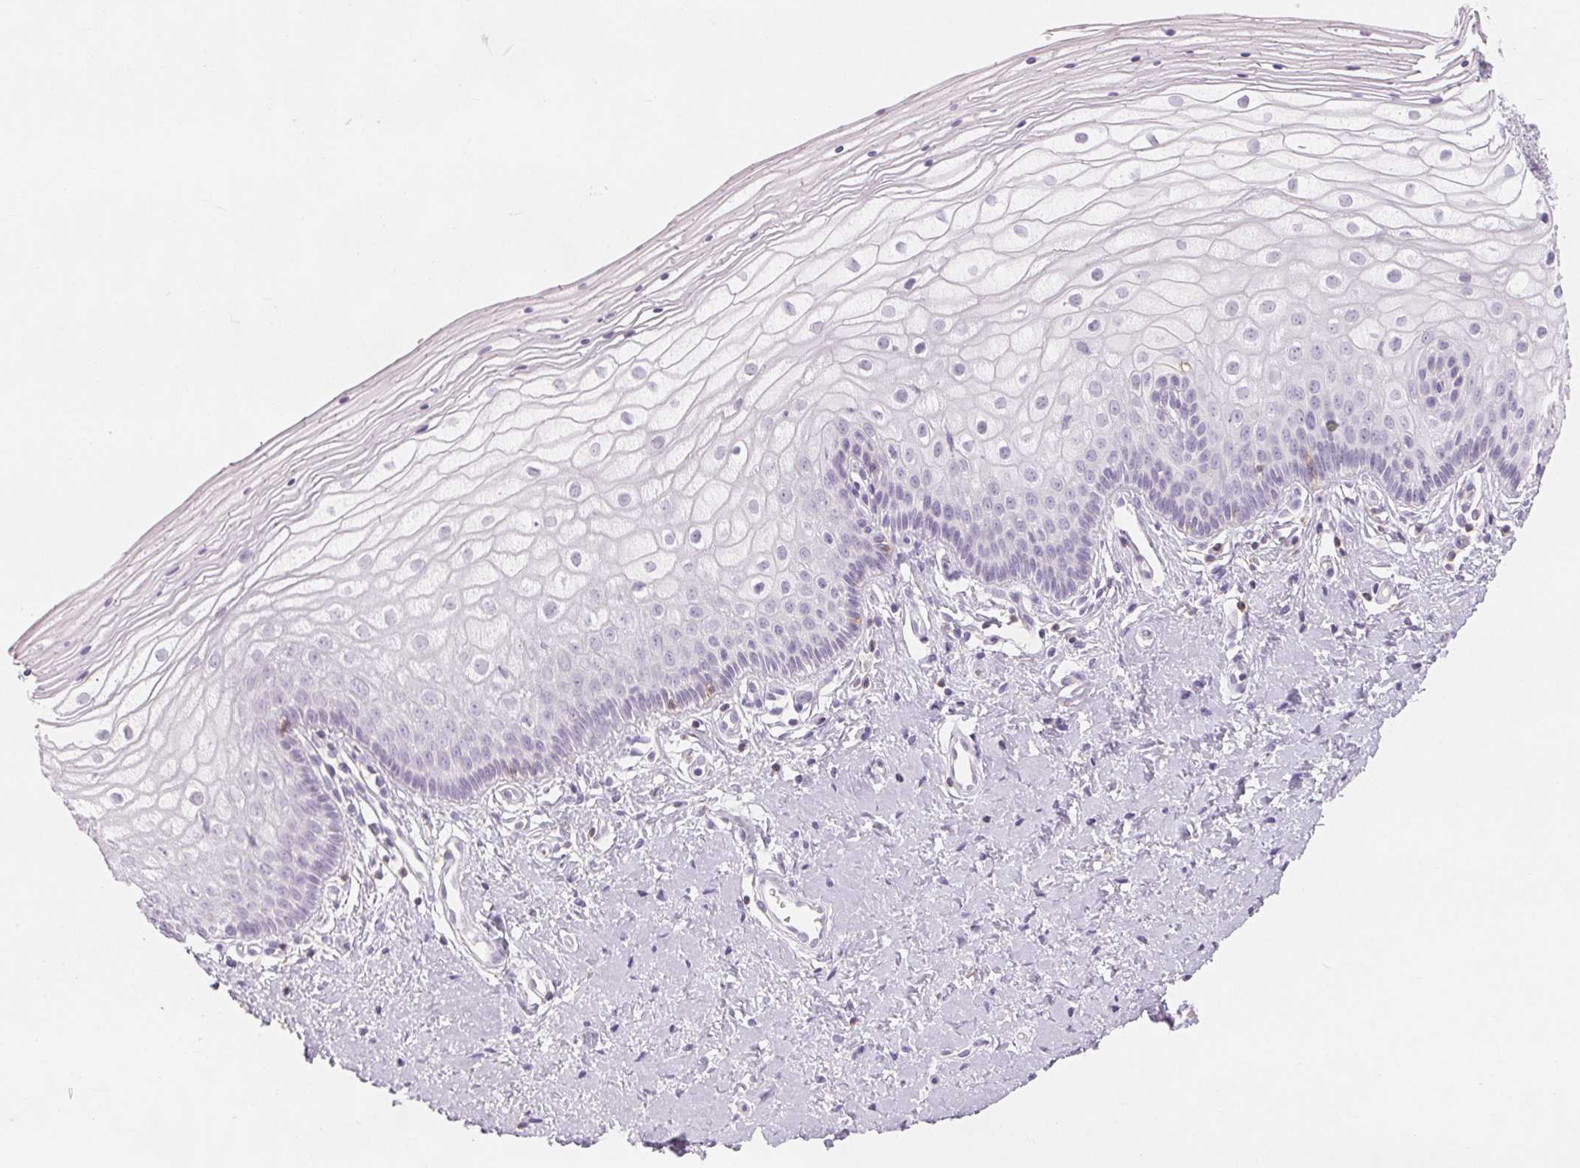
{"staining": {"intensity": "negative", "quantity": "none", "location": "none"}, "tissue": "vagina", "cell_type": "Squamous epithelial cells", "image_type": "normal", "snomed": [{"axis": "morphology", "description": "Normal tissue, NOS"}, {"axis": "topography", "description": "Vagina"}], "caption": "Immunohistochemistry of normal human vagina exhibits no expression in squamous epithelial cells. (DAB IHC visualized using brightfield microscopy, high magnification).", "gene": "CD69", "patient": {"sex": "female", "age": 39}}